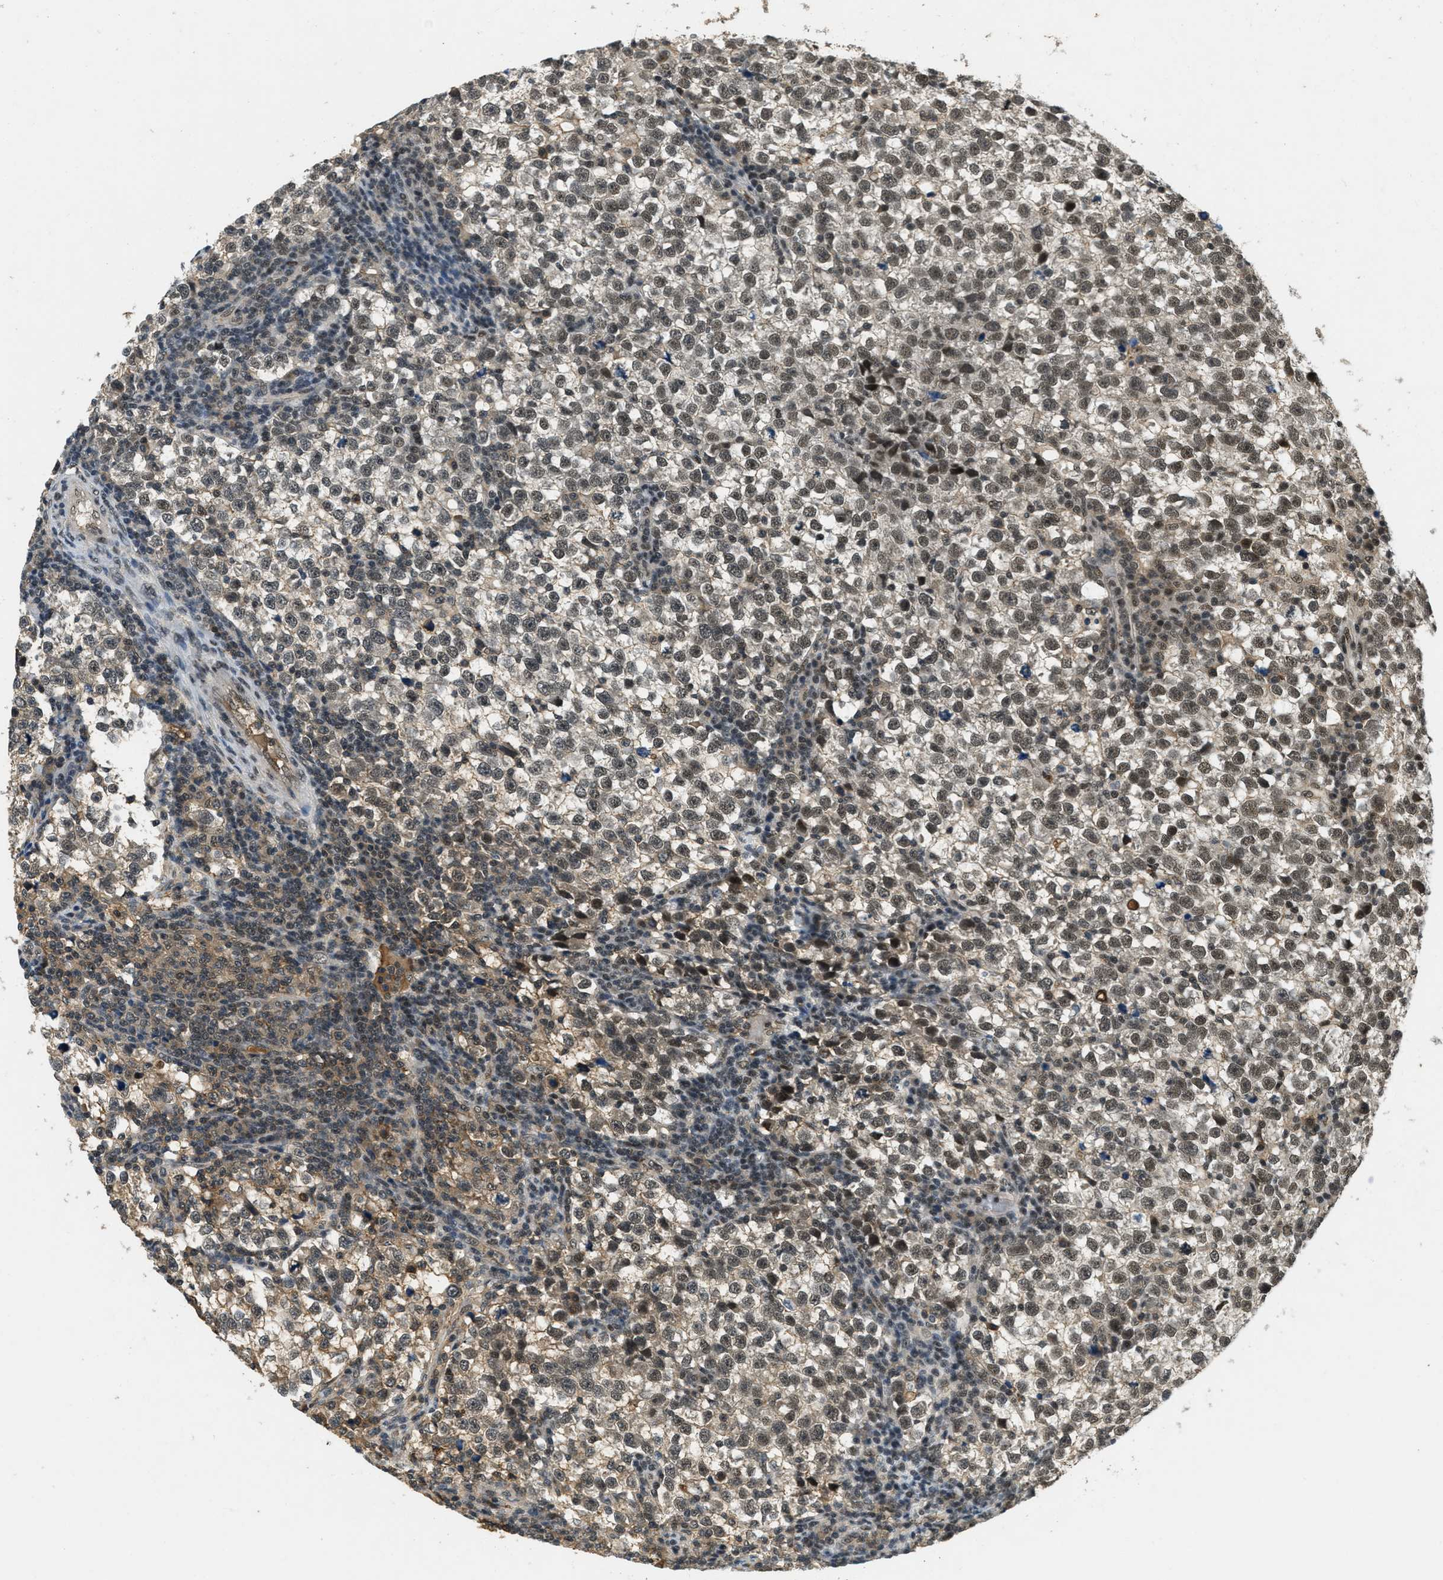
{"staining": {"intensity": "weak", "quantity": ">75%", "location": "cytoplasmic/membranous,nuclear"}, "tissue": "testis cancer", "cell_type": "Tumor cells", "image_type": "cancer", "snomed": [{"axis": "morphology", "description": "Normal tissue, NOS"}, {"axis": "morphology", "description": "Seminoma, NOS"}, {"axis": "topography", "description": "Testis"}], "caption": "IHC micrograph of testis cancer (seminoma) stained for a protein (brown), which exhibits low levels of weak cytoplasmic/membranous and nuclear positivity in approximately >75% of tumor cells.", "gene": "ZNF148", "patient": {"sex": "male", "age": 43}}